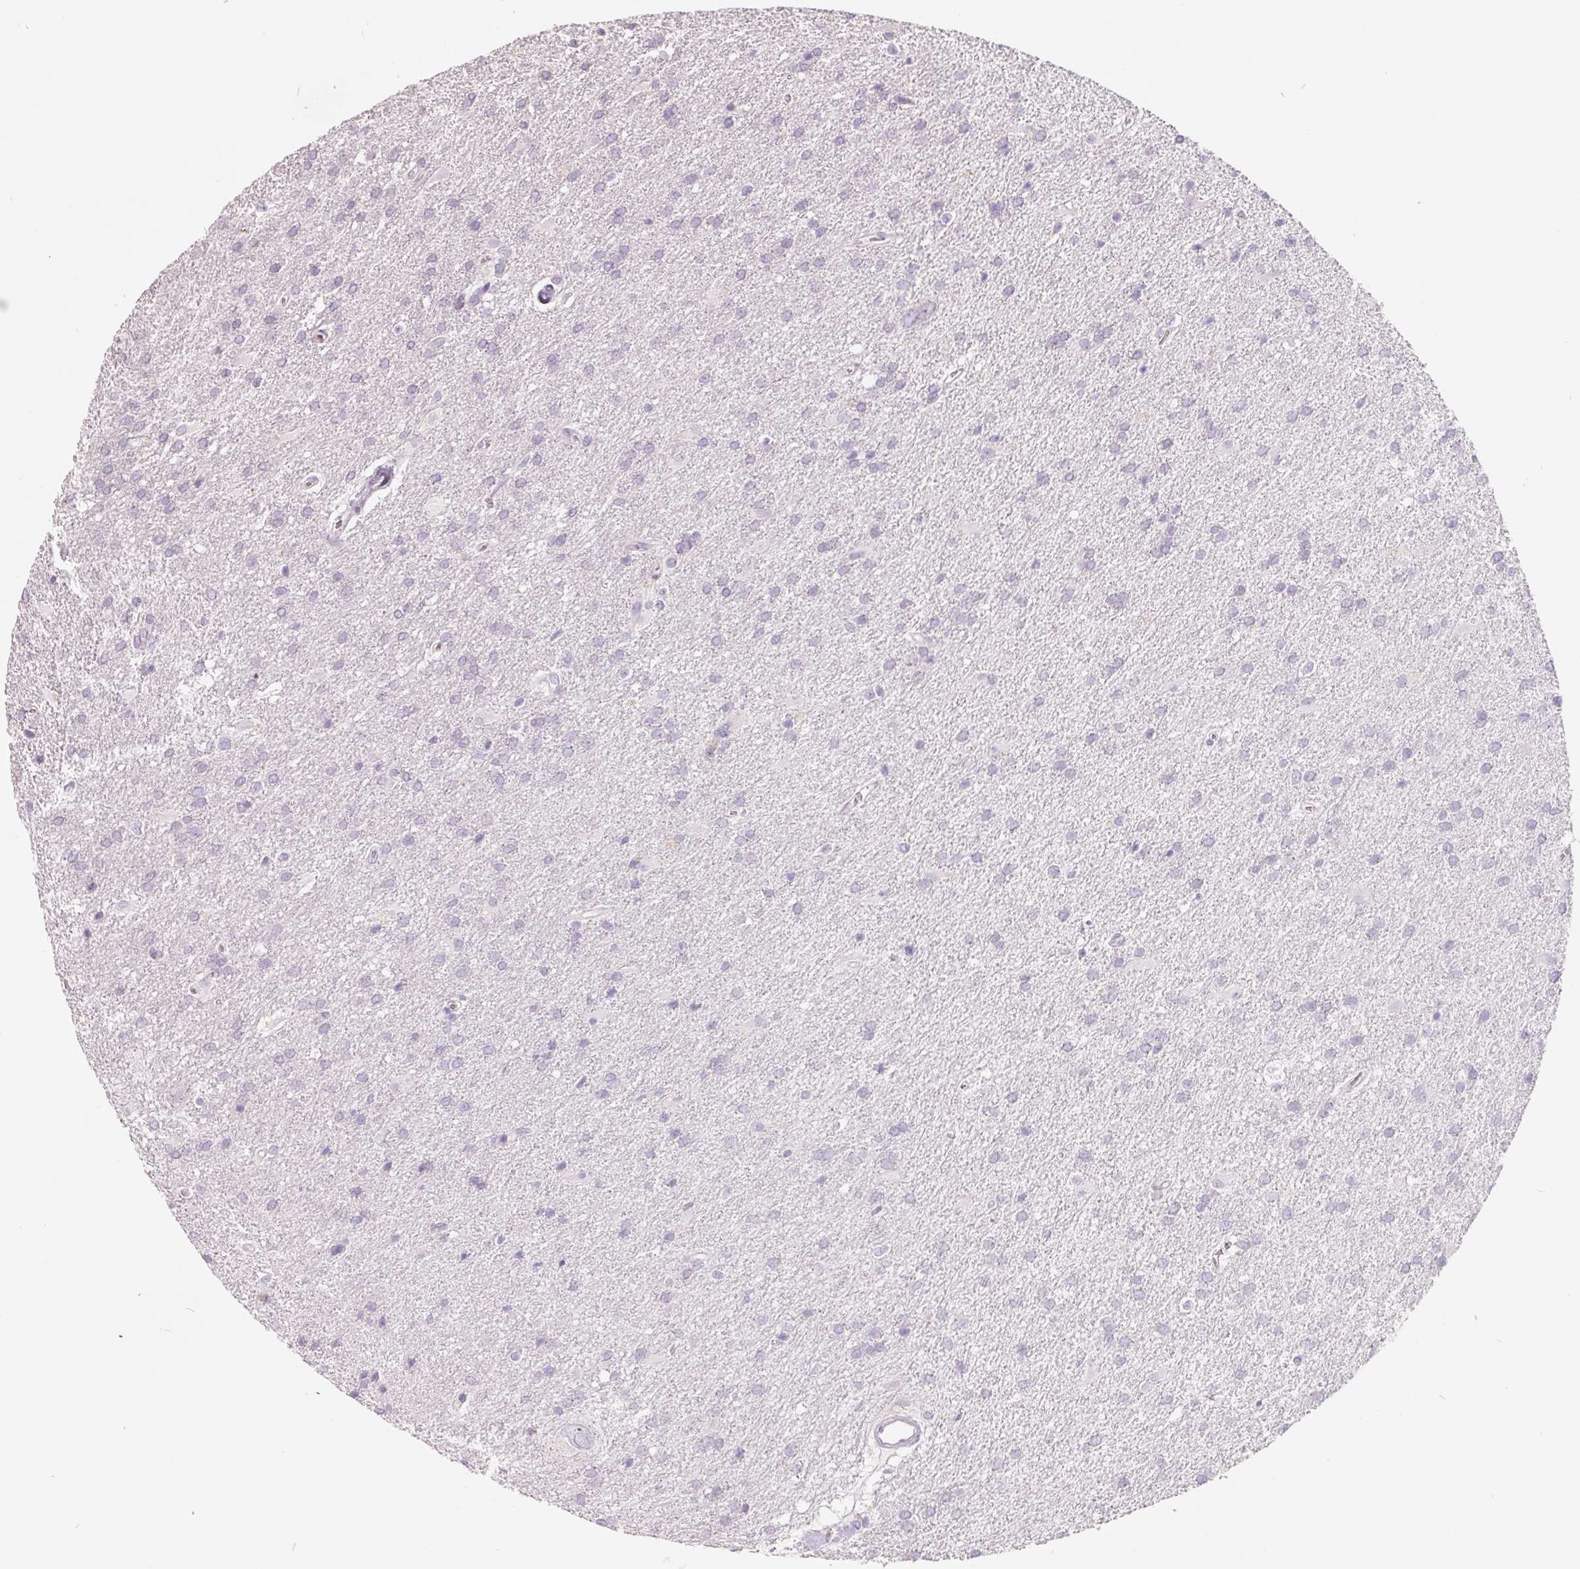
{"staining": {"intensity": "negative", "quantity": "none", "location": "none"}, "tissue": "glioma", "cell_type": "Tumor cells", "image_type": "cancer", "snomed": [{"axis": "morphology", "description": "Glioma, malignant, Low grade"}, {"axis": "topography", "description": "Brain"}], "caption": "Tumor cells show no significant expression in malignant glioma (low-grade).", "gene": "FTCD", "patient": {"sex": "male", "age": 66}}